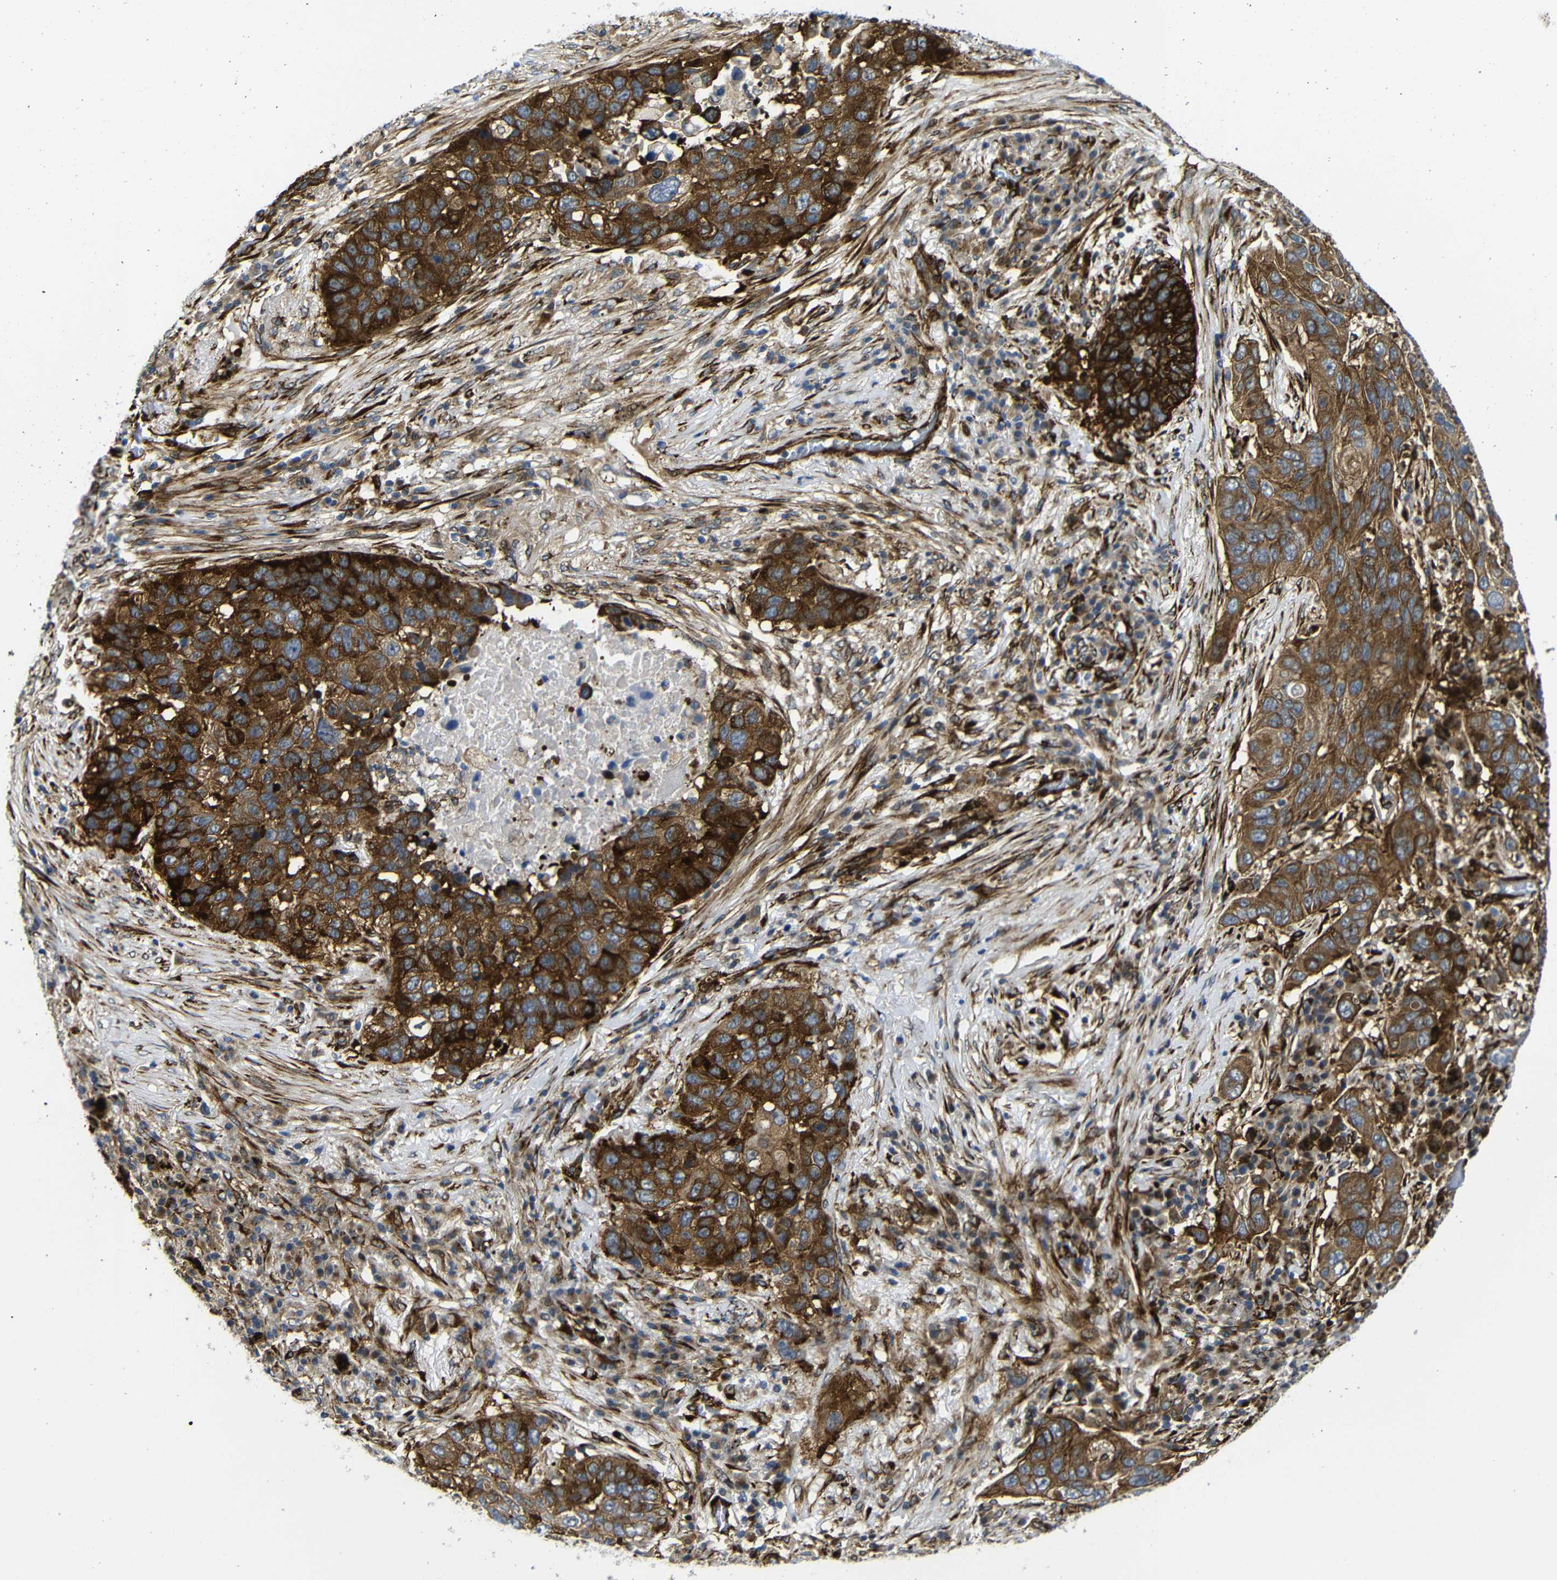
{"staining": {"intensity": "strong", "quantity": ">75%", "location": "cytoplasmic/membranous"}, "tissue": "lung cancer", "cell_type": "Tumor cells", "image_type": "cancer", "snomed": [{"axis": "morphology", "description": "Squamous cell carcinoma, NOS"}, {"axis": "topography", "description": "Lung"}], "caption": "Tumor cells exhibit high levels of strong cytoplasmic/membranous positivity in approximately >75% of cells in human squamous cell carcinoma (lung). Nuclei are stained in blue.", "gene": "PARP14", "patient": {"sex": "male", "age": 57}}